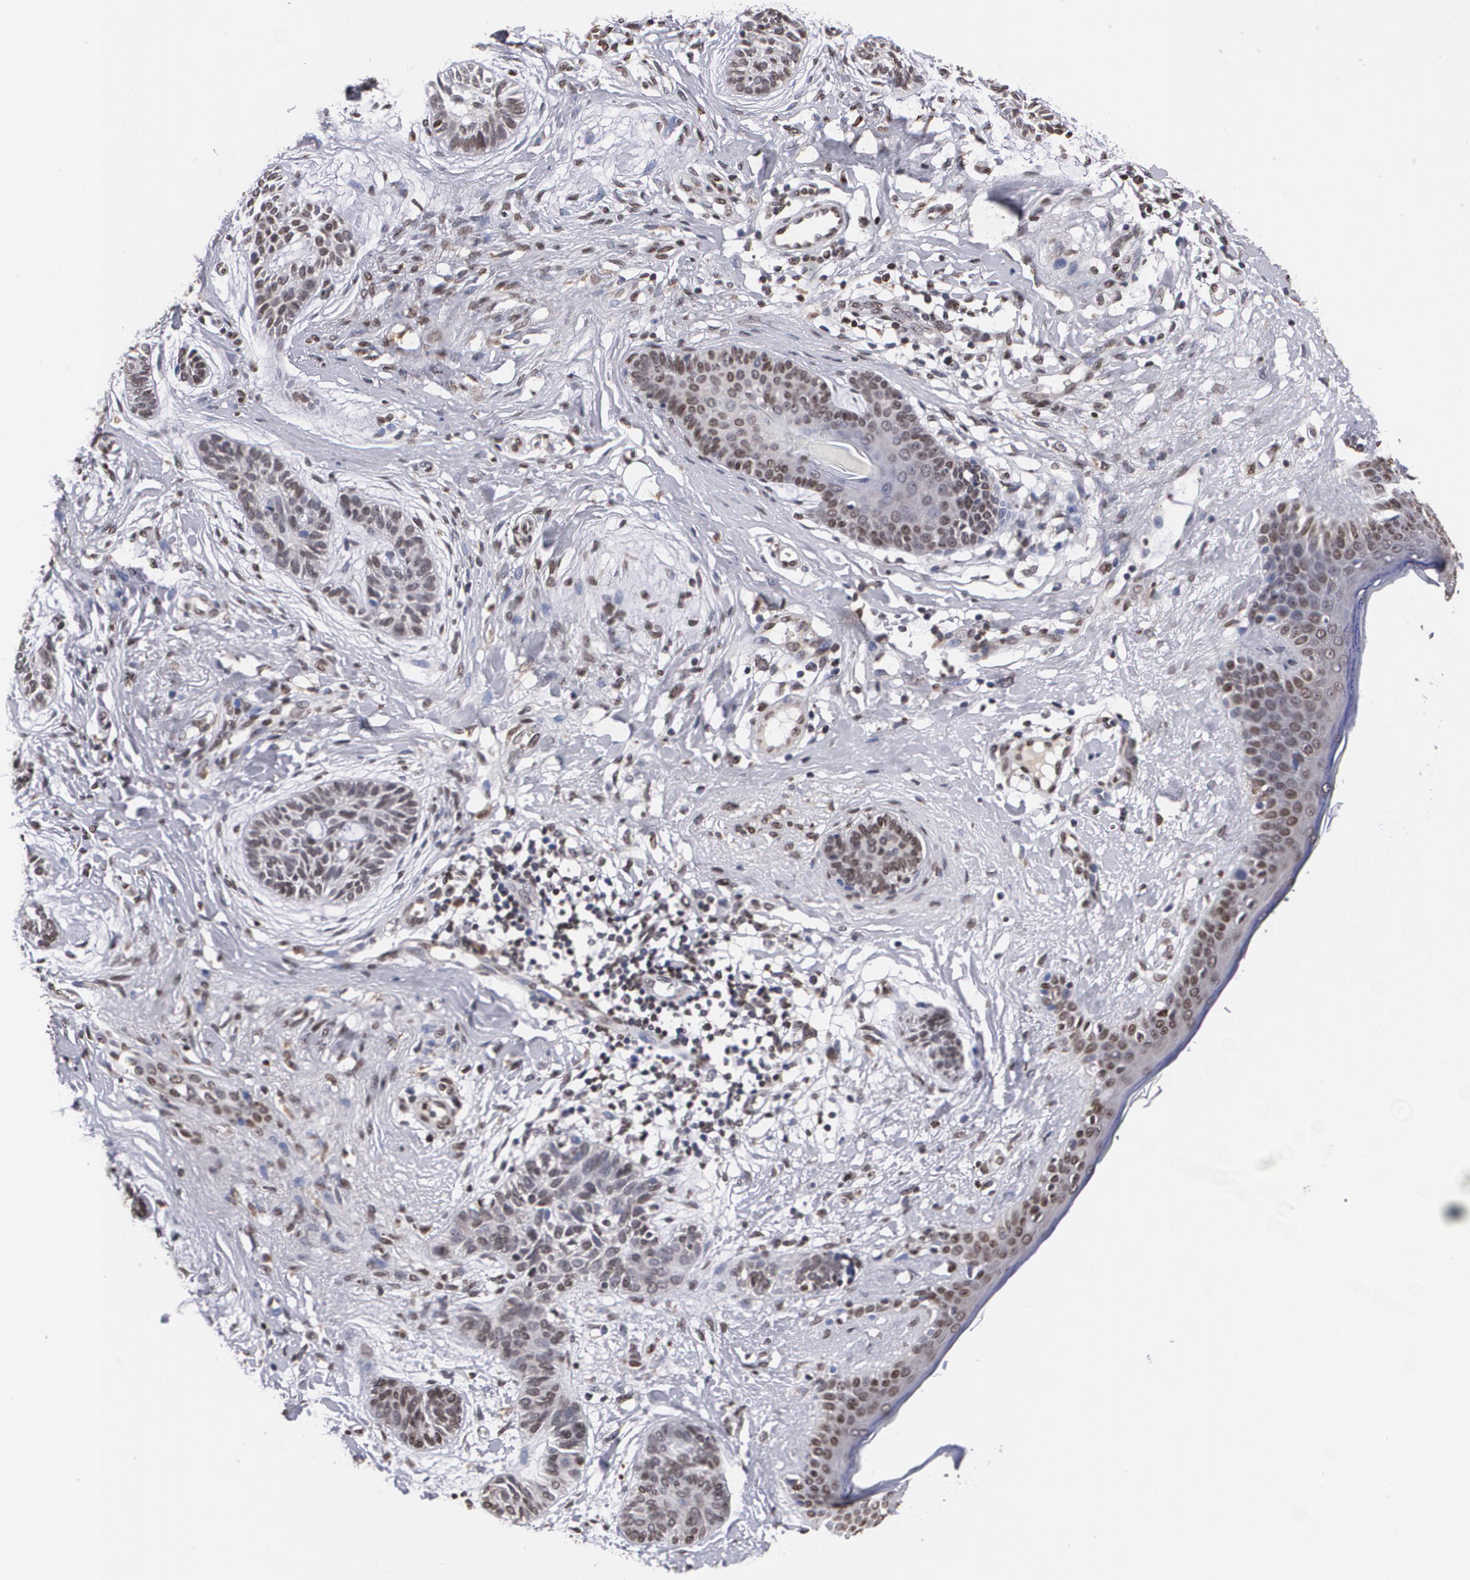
{"staining": {"intensity": "weak", "quantity": "25%-75%", "location": "nuclear"}, "tissue": "skin cancer", "cell_type": "Tumor cells", "image_type": "cancer", "snomed": [{"axis": "morphology", "description": "Normal tissue, NOS"}, {"axis": "morphology", "description": "Basal cell carcinoma"}, {"axis": "topography", "description": "Skin"}], "caption": "Protein analysis of skin basal cell carcinoma tissue displays weak nuclear positivity in about 25%-75% of tumor cells.", "gene": "MVP", "patient": {"sex": "male", "age": 63}}